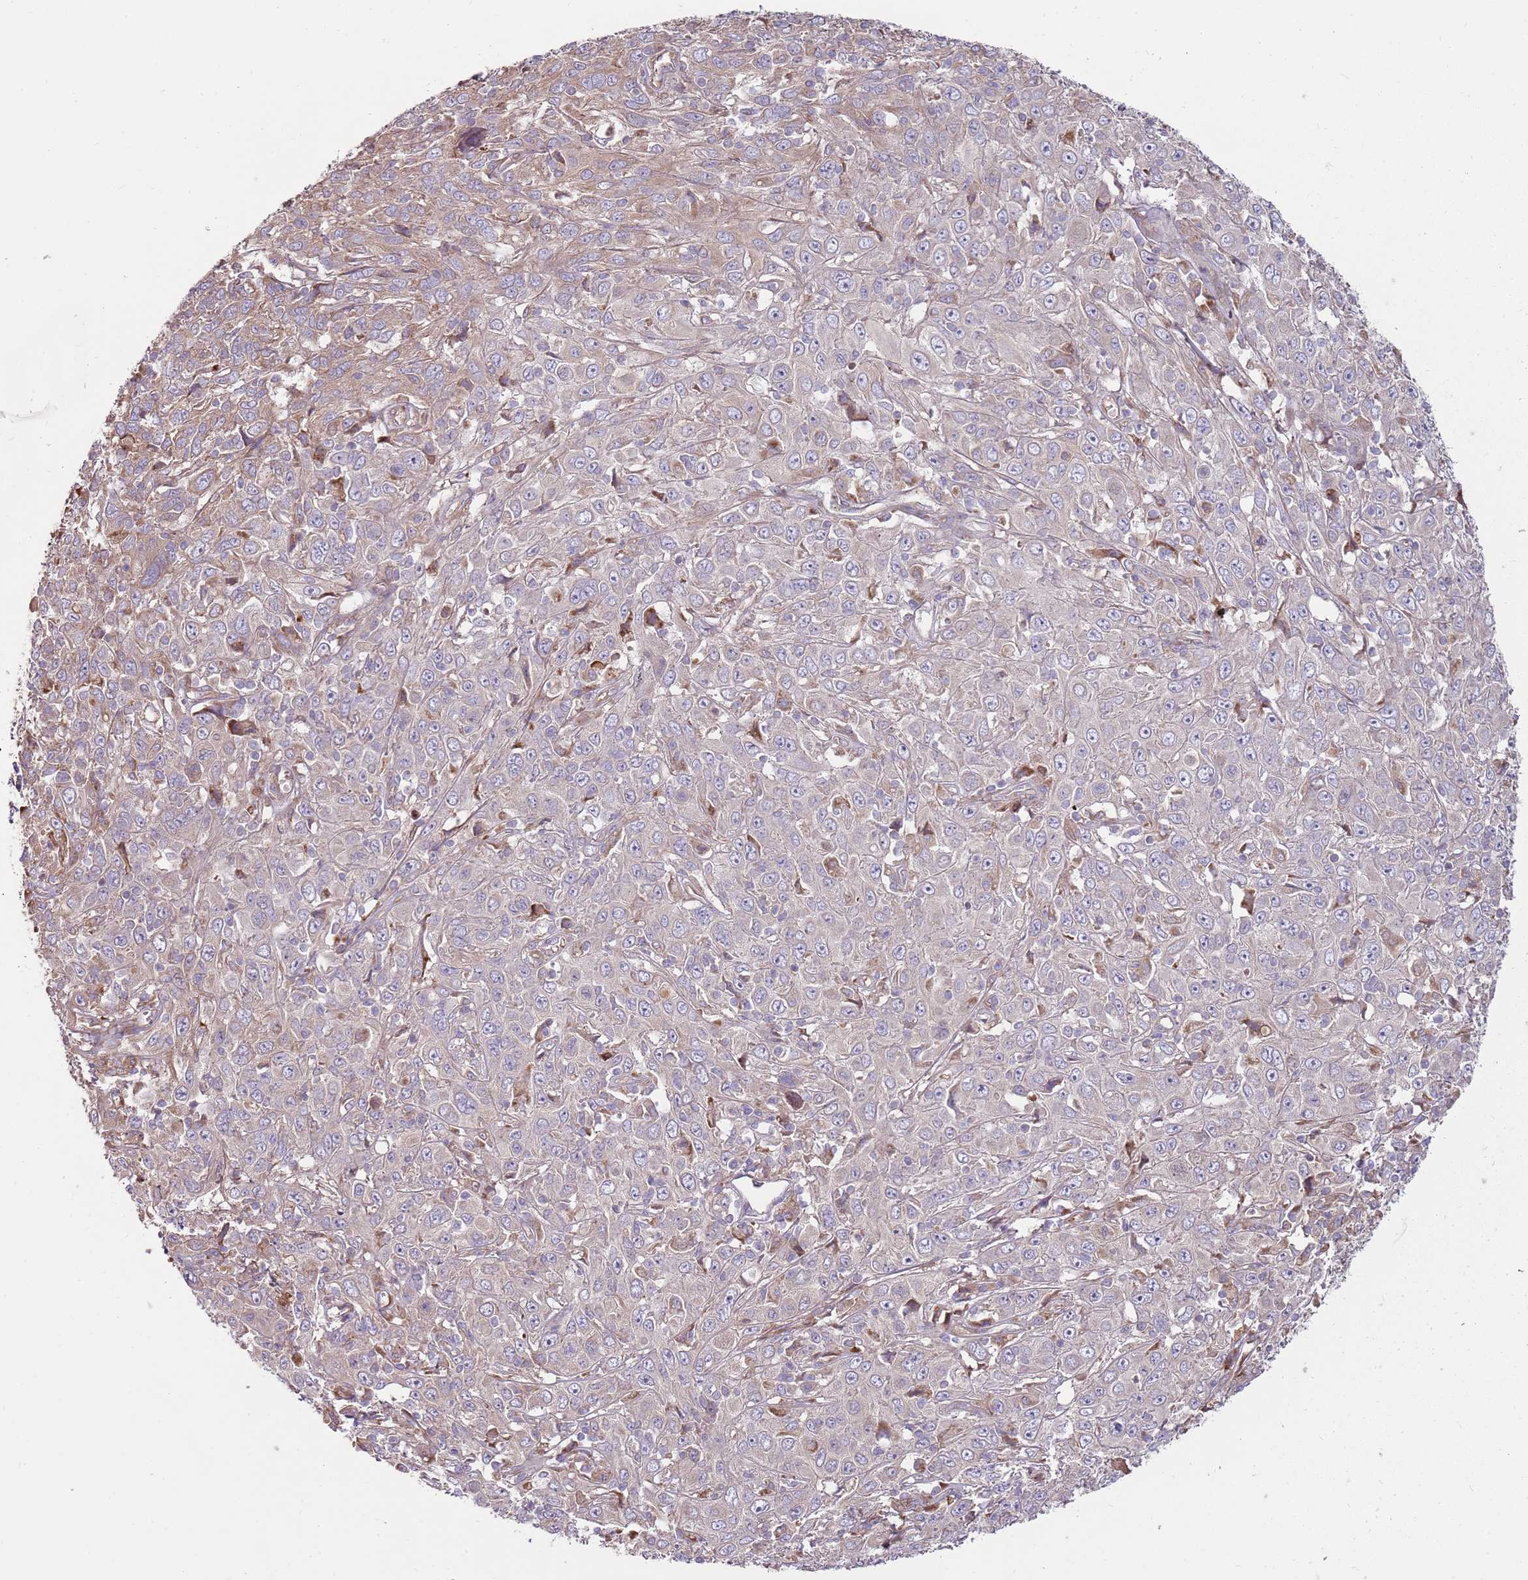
{"staining": {"intensity": "negative", "quantity": "none", "location": "none"}, "tissue": "cervical cancer", "cell_type": "Tumor cells", "image_type": "cancer", "snomed": [{"axis": "morphology", "description": "Squamous cell carcinoma, NOS"}, {"axis": "topography", "description": "Cervix"}], "caption": "This is an immunohistochemistry micrograph of cervical cancer. There is no expression in tumor cells.", "gene": "EMC1", "patient": {"sex": "female", "age": 46}}